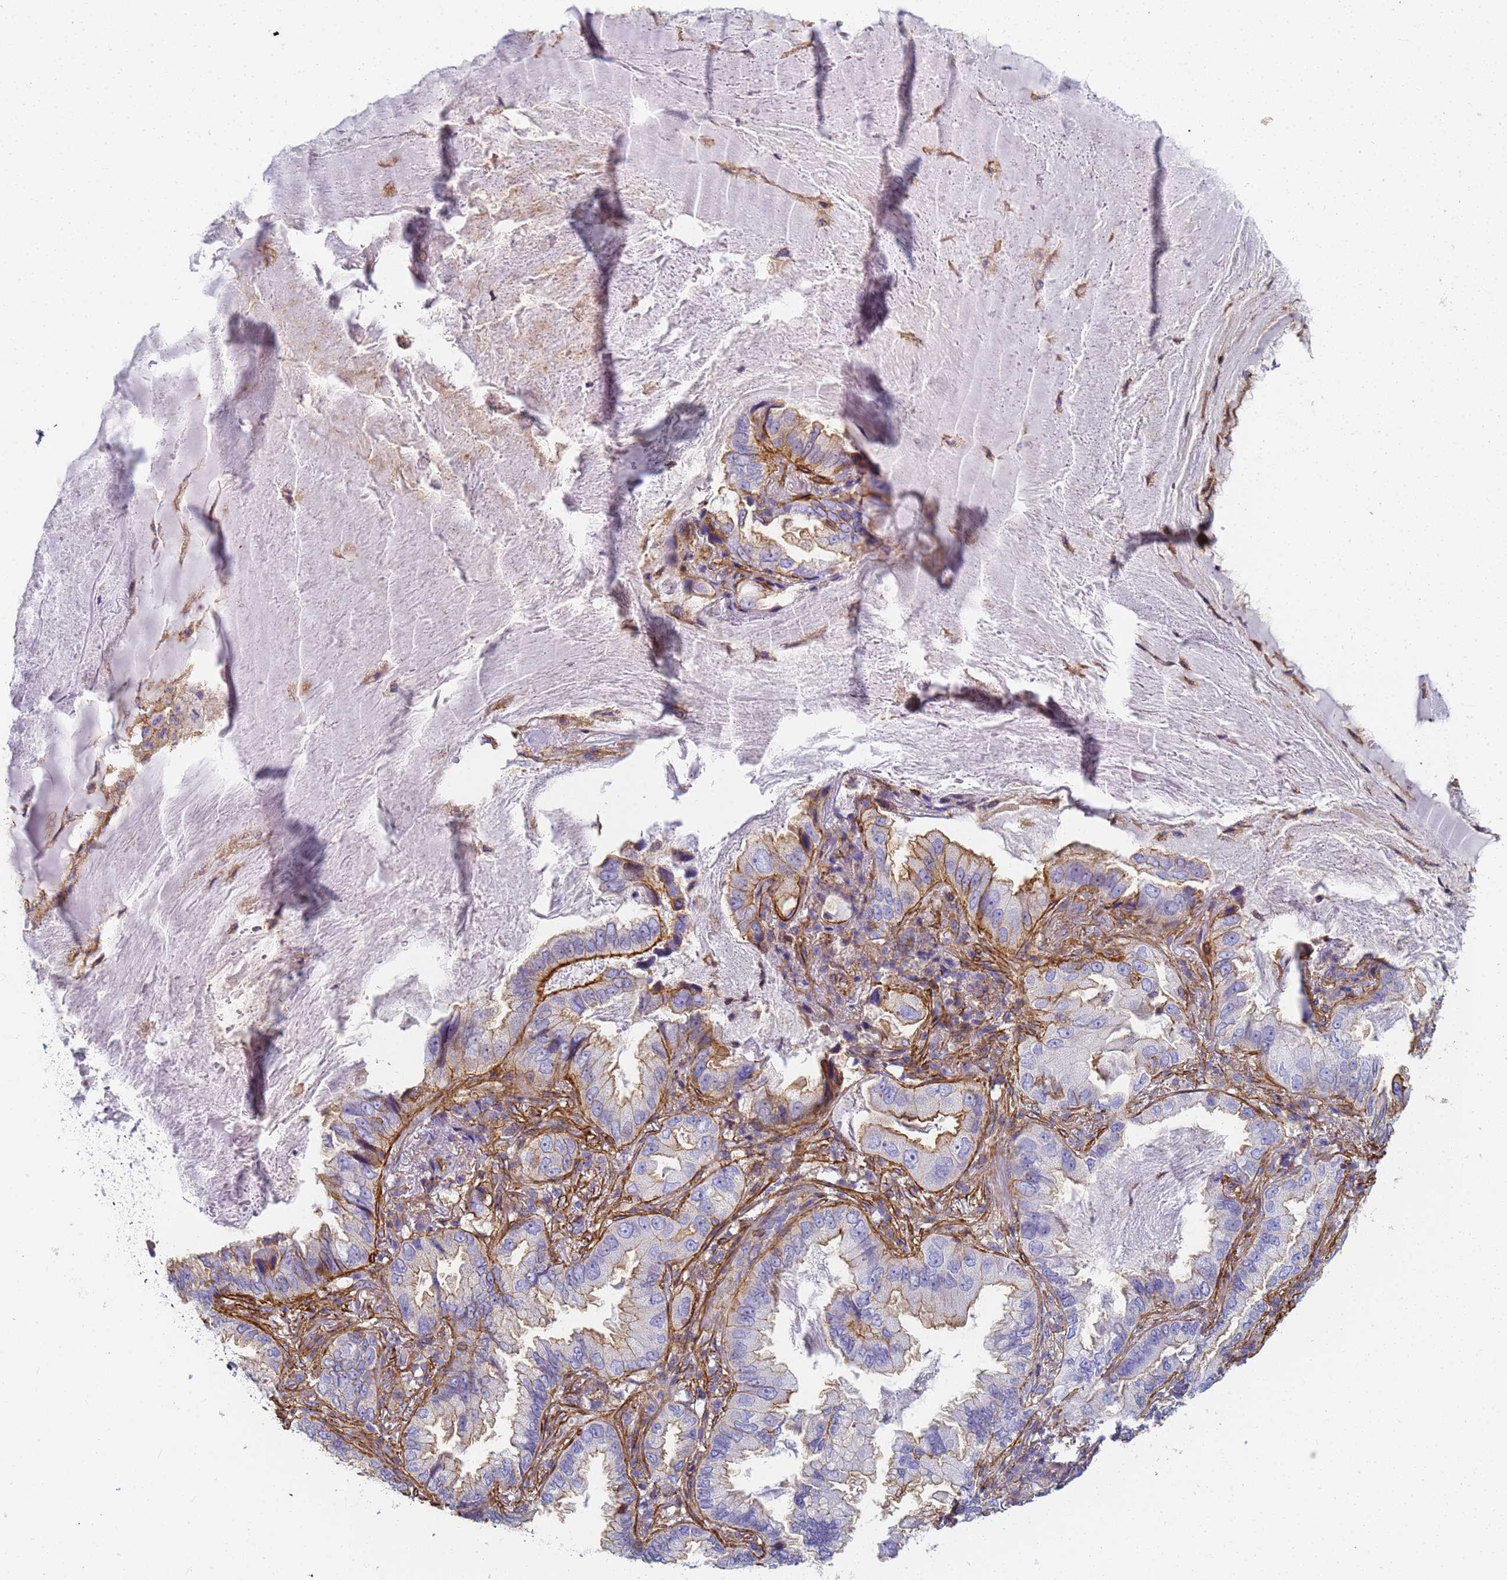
{"staining": {"intensity": "moderate", "quantity": "<25%", "location": "cytoplasmic/membranous"}, "tissue": "lung cancer", "cell_type": "Tumor cells", "image_type": "cancer", "snomed": [{"axis": "morphology", "description": "Adenocarcinoma, NOS"}, {"axis": "topography", "description": "Lung"}], "caption": "Lung adenocarcinoma stained with DAB IHC exhibits low levels of moderate cytoplasmic/membranous positivity in about <25% of tumor cells.", "gene": "TPM1", "patient": {"sex": "female", "age": 69}}